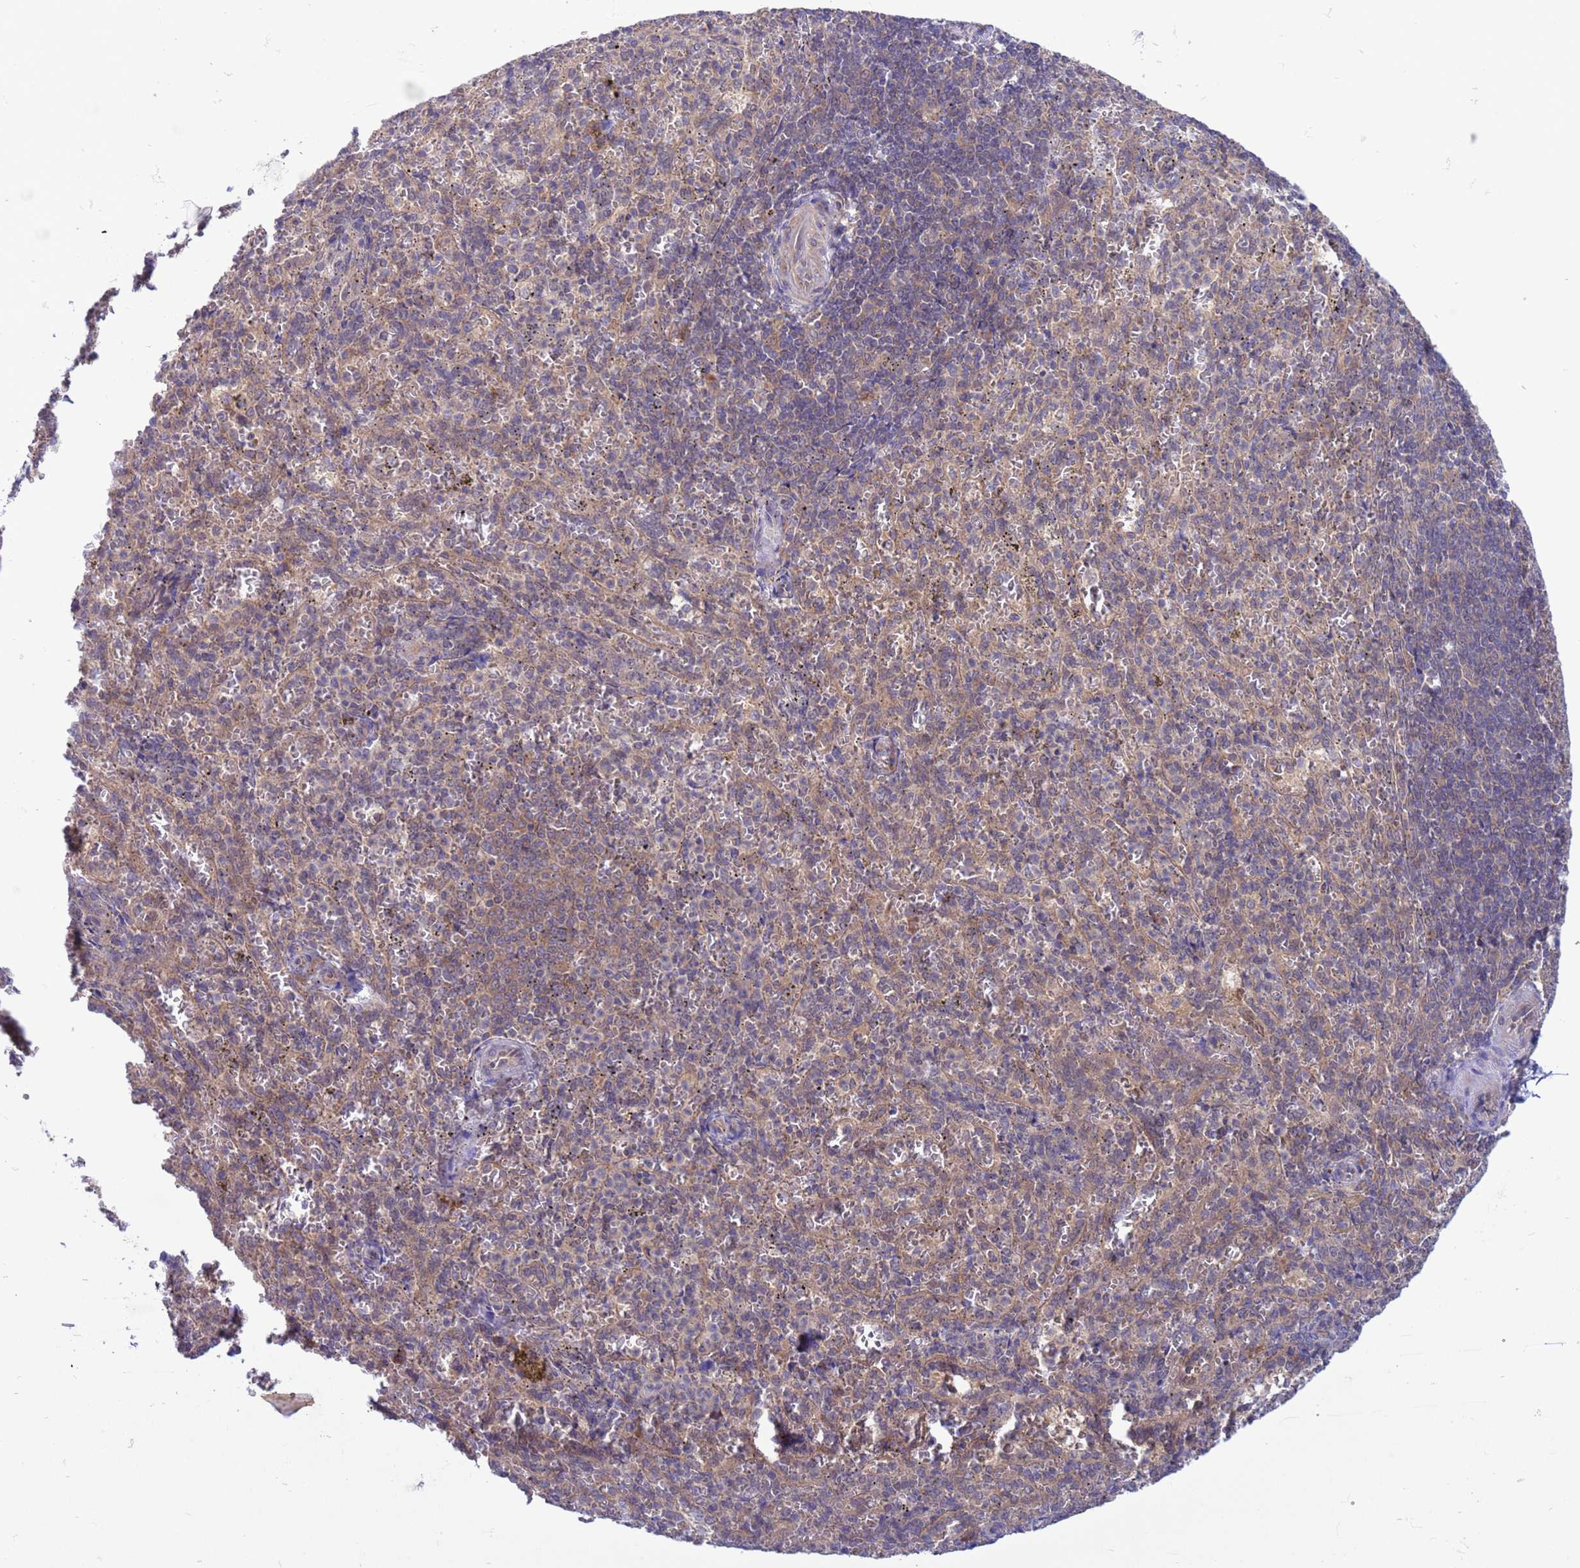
{"staining": {"intensity": "negative", "quantity": "none", "location": "none"}, "tissue": "spleen", "cell_type": "Cells in red pulp", "image_type": "normal", "snomed": [{"axis": "morphology", "description": "Normal tissue, NOS"}, {"axis": "topography", "description": "Spleen"}], "caption": "Human spleen stained for a protein using immunohistochemistry reveals no staining in cells in red pulp.", "gene": "ZNF461", "patient": {"sex": "female", "age": 21}}